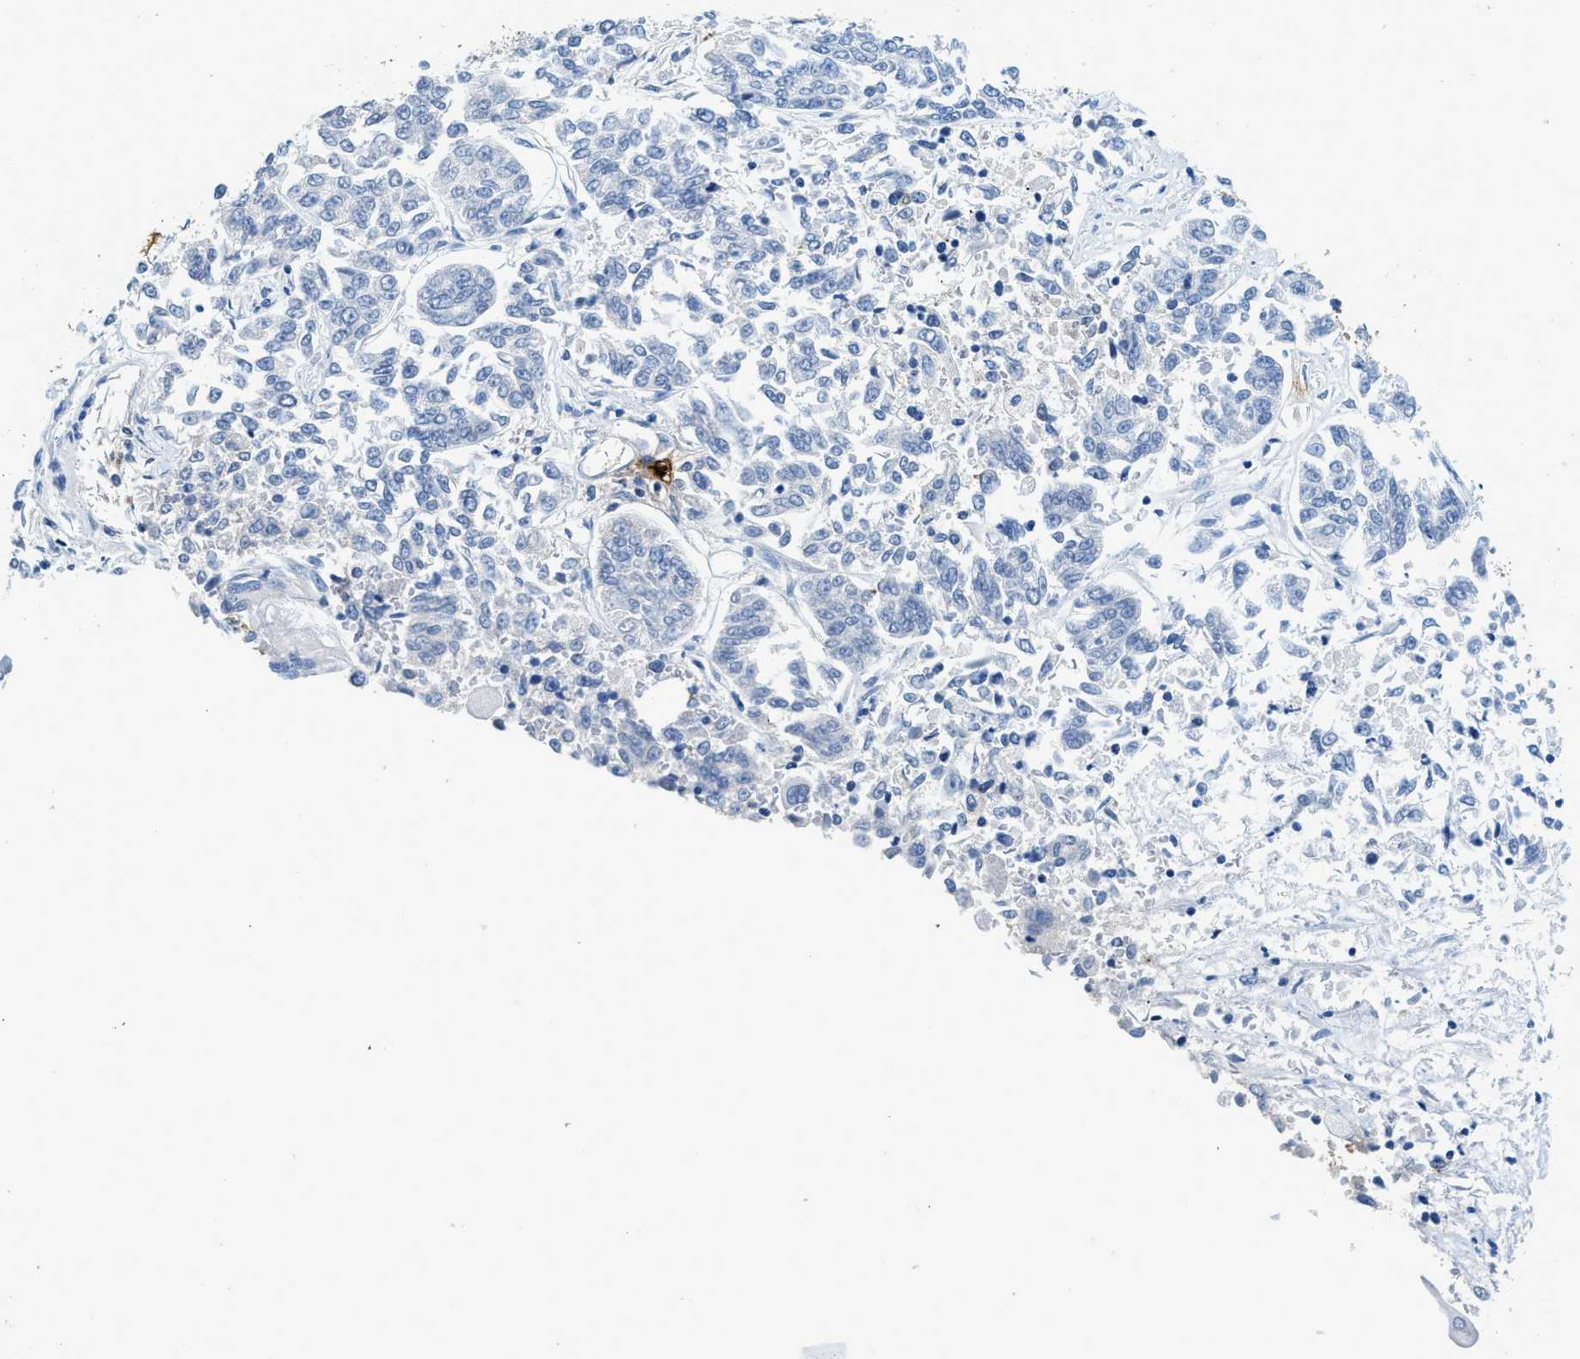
{"staining": {"intensity": "negative", "quantity": "none", "location": "none"}, "tissue": "lung cancer", "cell_type": "Tumor cells", "image_type": "cancer", "snomed": [{"axis": "morphology", "description": "Adenocarcinoma, NOS"}, {"axis": "topography", "description": "Lung"}], "caption": "Micrograph shows no significant protein expression in tumor cells of adenocarcinoma (lung). The staining is performed using DAB (3,3'-diaminobenzidine) brown chromogen with nuclei counter-stained in using hematoxylin.", "gene": "TPSAB1", "patient": {"sex": "male", "age": 84}}